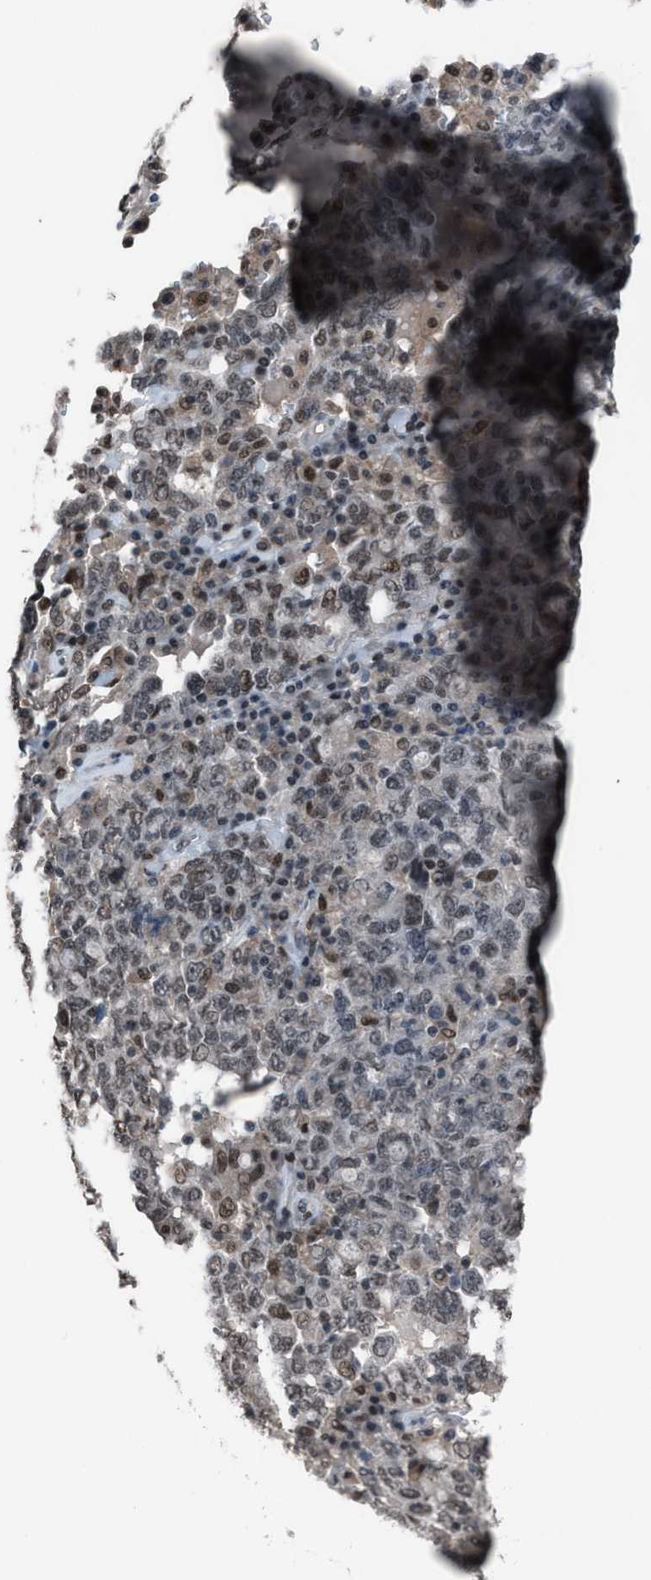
{"staining": {"intensity": "weak", "quantity": "25%-75%", "location": "nuclear"}, "tissue": "ovarian cancer", "cell_type": "Tumor cells", "image_type": "cancer", "snomed": [{"axis": "morphology", "description": "Carcinoma, endometroid"}, {"axis": "topography", "description": "Ovary"}], "caption": "A brown stain shows weak nuclear expression of a protein in human ovarian endometroid carcinoma tumor cells. Immunohistochemistry stains the protein of interest in brown and the nuclei are stained blue.", "gene": "ZNF276", "patient": {"sex": "female", "age": 62}}